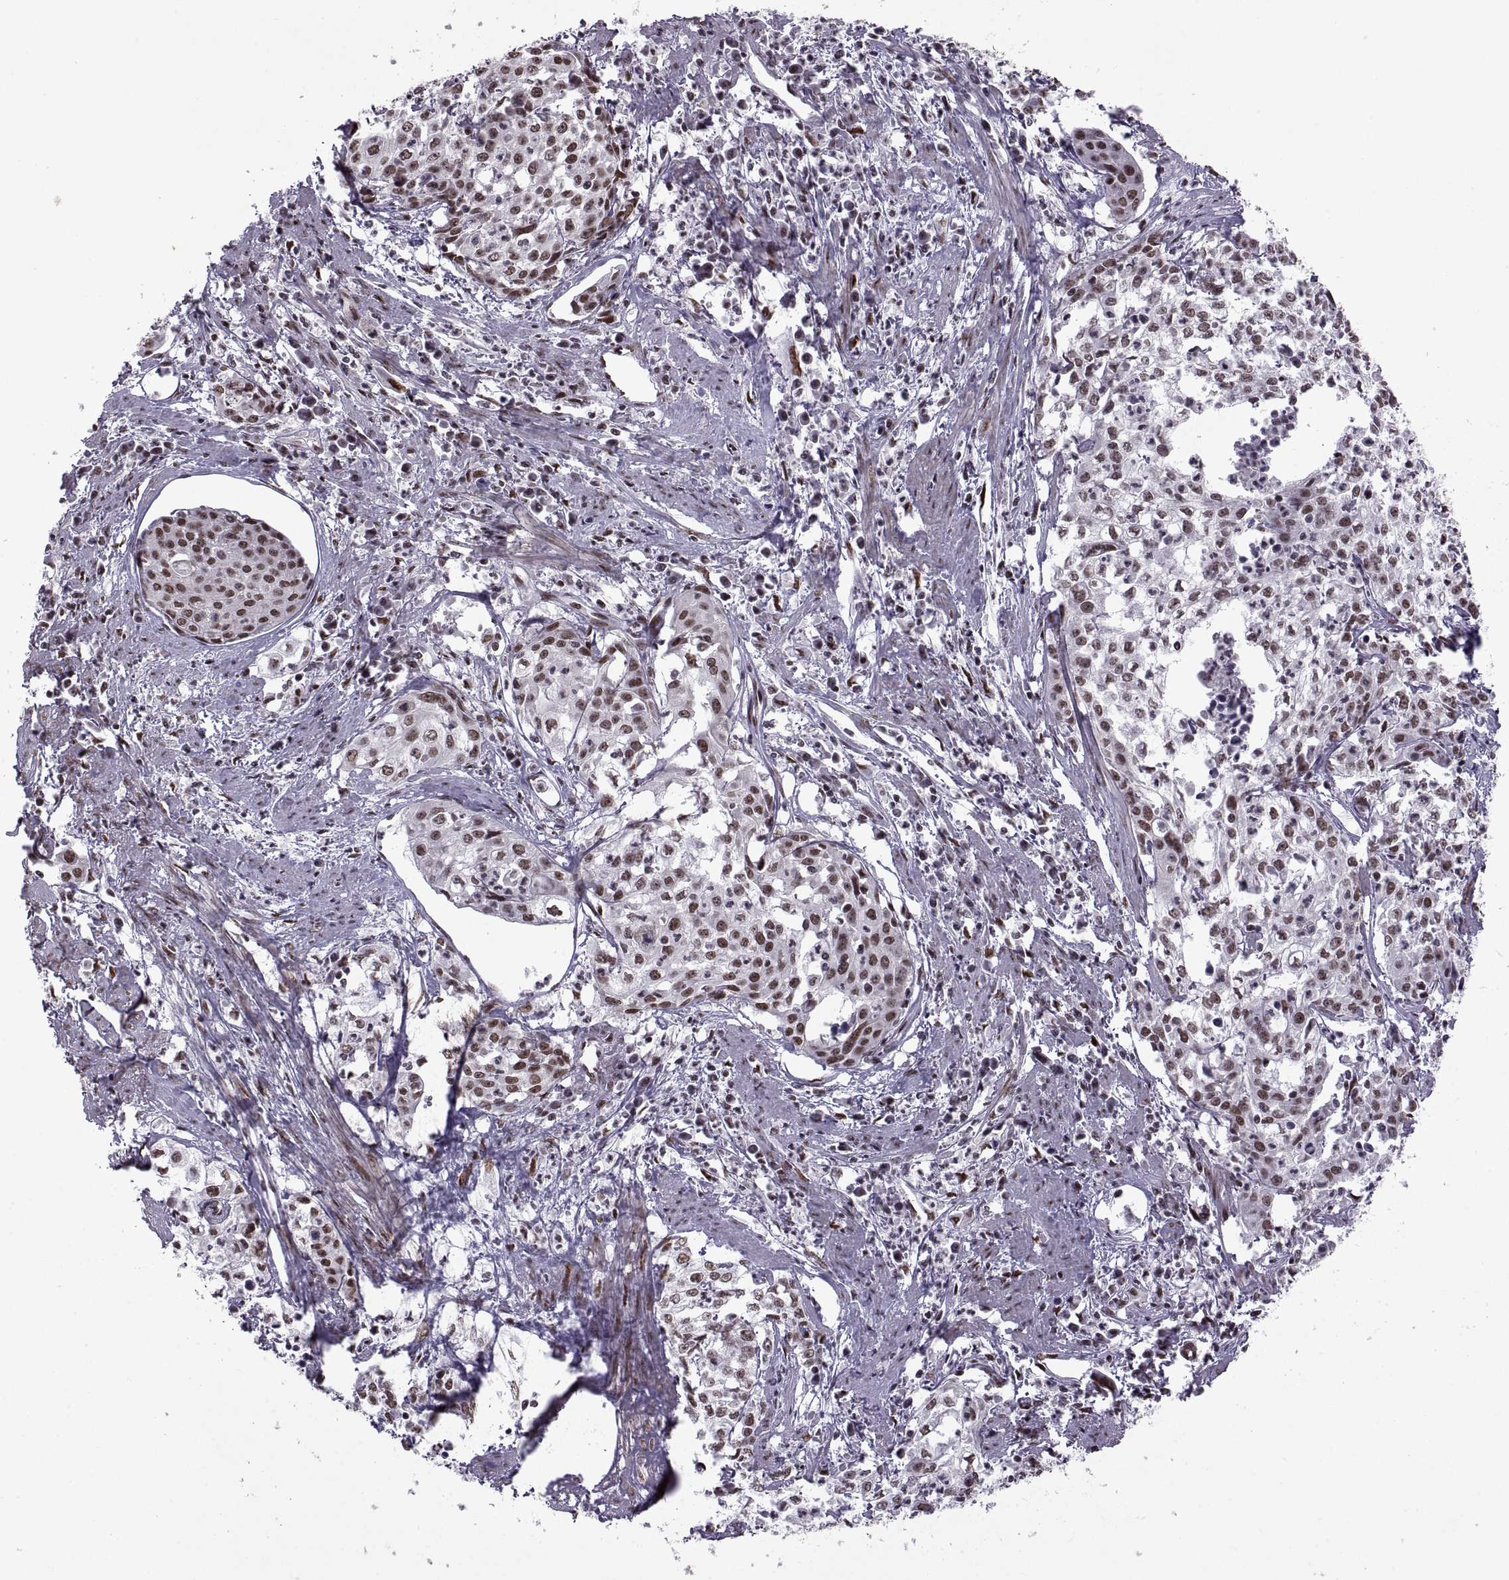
{"staining": {"intensity": "strong", "quantity": "25%-75%", "location": "nuclear"}, "tissue": "cervical cancer", "cell_type": "Tumor cells", "image_type": "cancer", "snomed": [{"axis": "morphology", "description": "Squamous cell carcinoma, NOS"}, {"axis": "topography", "description": "Cervix"}], "caption": "Tumor cells exhibit strong nuclear staining in approximately 25%-75% of cells in cervical squamous cell carcinoma. (IHC, brightfield microscopy, high magnification).", "gene": "MT1E", "patient": {"sex": "female", "age": 39}}